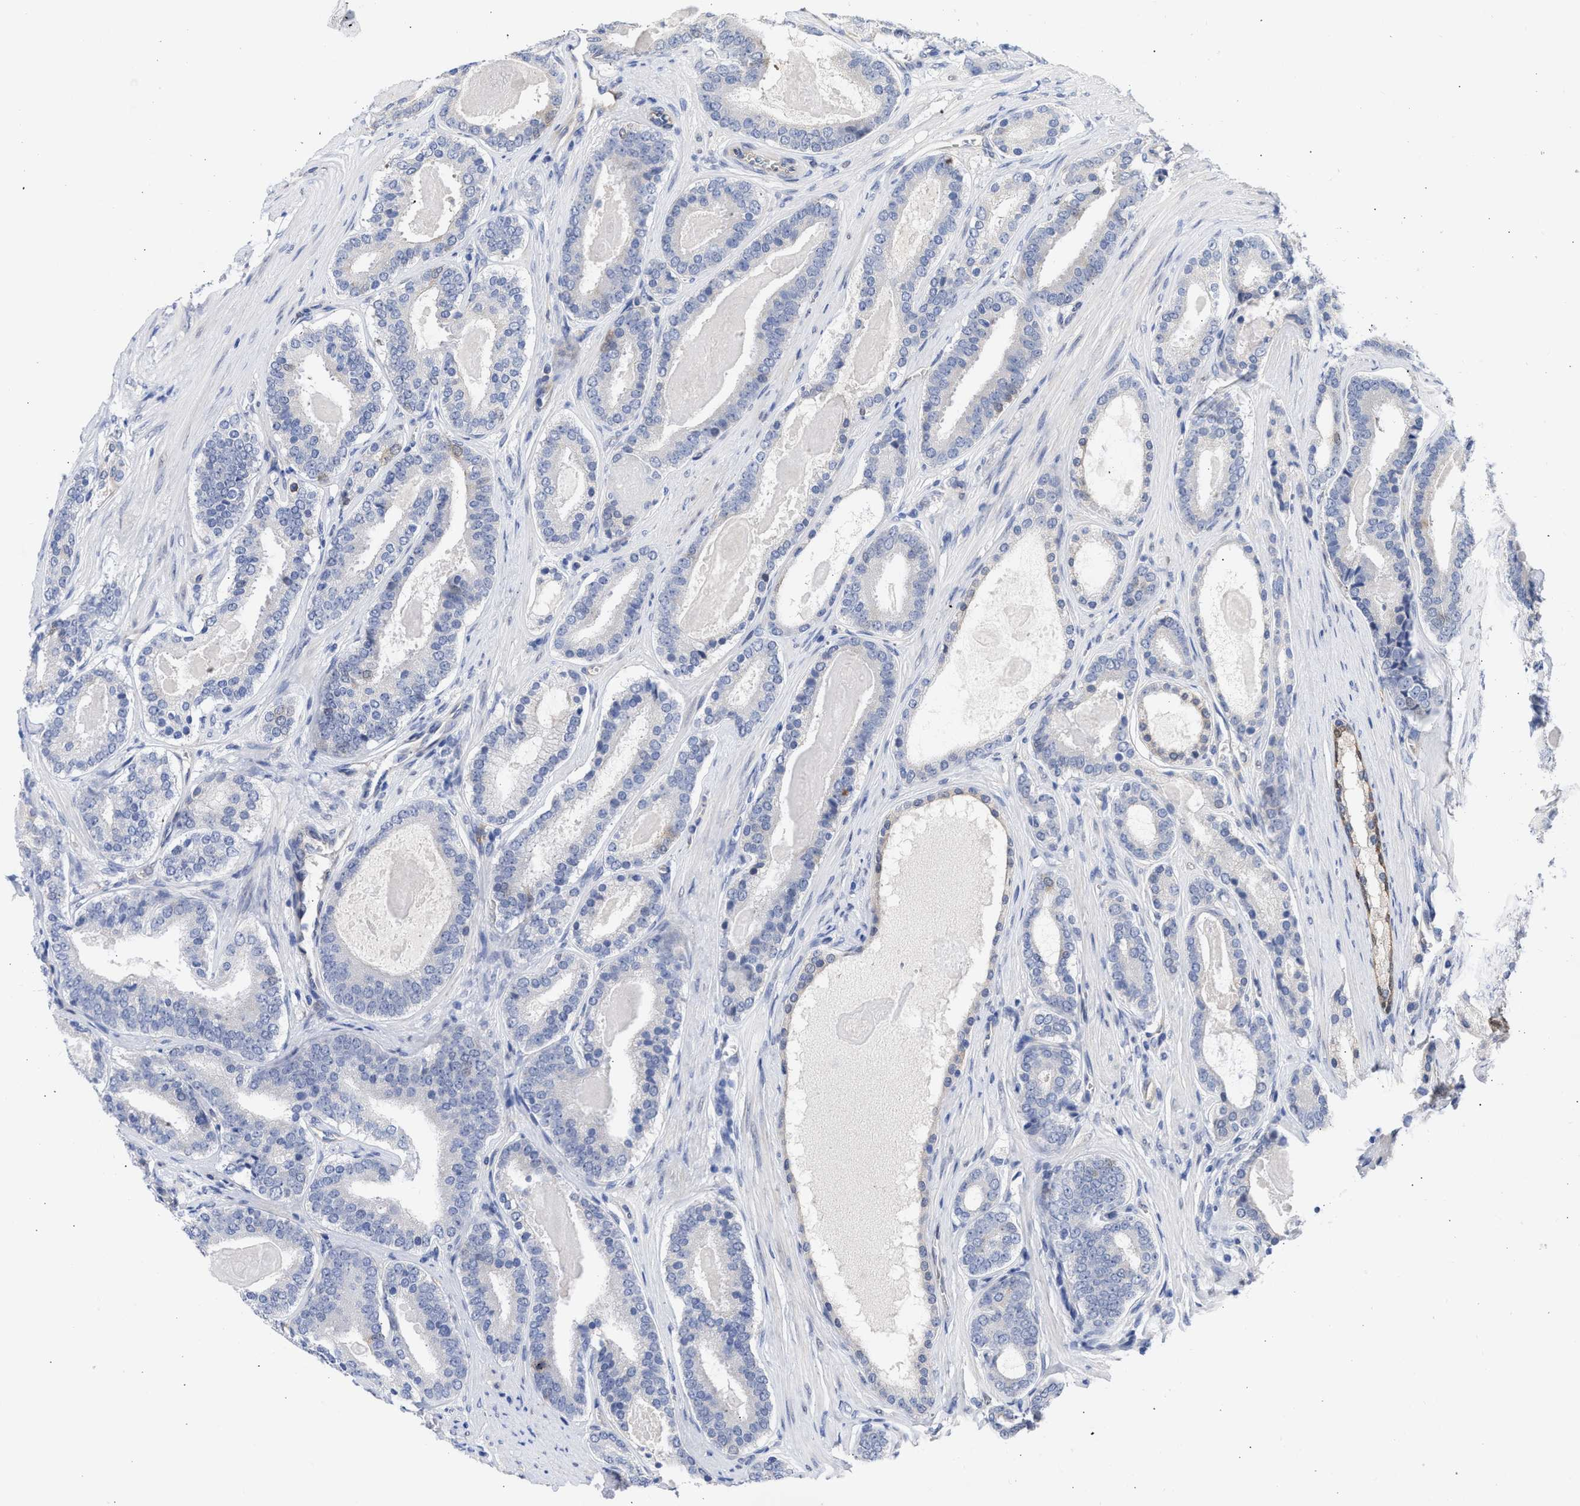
{"staining": {"intensity": "negative", "quantity": "none", "location": "none"}, "tissue": "prostate cancer", "cell_type": "Tumor cells", "image_type": "cancer", "snomed": [{"axis": "morphology", "description": "Adenocarcinoma, High grade"}, {"axis": "topography", "description": "Prostate"}], "caption": "Image shows no protein expression in tumor cells of prostate adenocarcinoma (high-grade) tissue.", "gene": "THRA", "patient": {"sex": "male", "age": 60}}